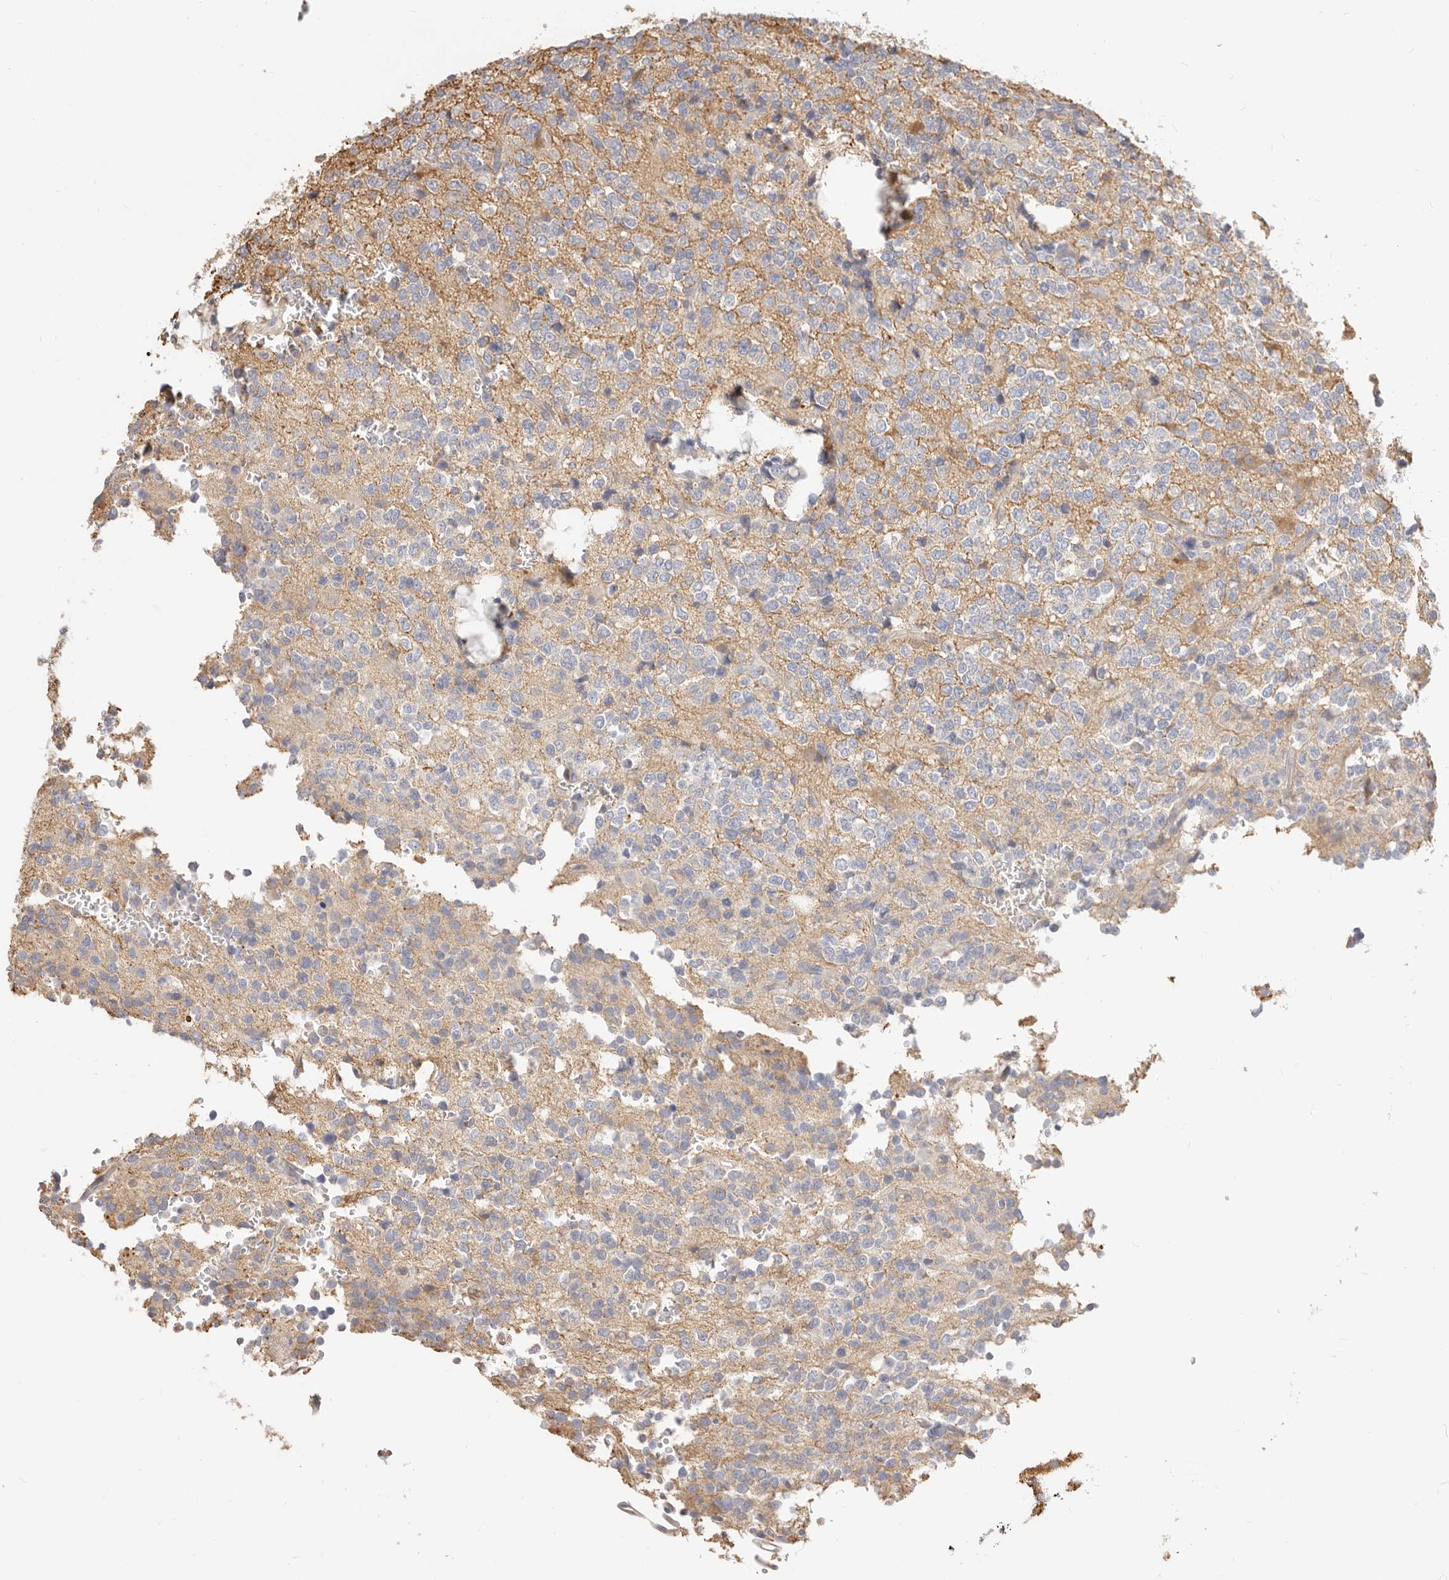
{"staining": {"intensity": "weak", "quantity": "25%-75%", "location": "cytoplasmic/membranous"}, "tissue": "glioma", "cell_type": "Tumor cells", "image_type": "cancer", "snomed": [{"axis": "morphology", "description": "Glioma, malignant, High grade"}, {"axis": "topography", "description": "Brain"}], "caption": "An IHC photomicrograph of neoplastic tissue is shown. Protein staining in brown labels weak cytoplasmic/membranous positivity in malignant high-grade glioma within tumor cells.", "gene": "DTNBP1", "patient": {"sex": "female", "age": 62}}